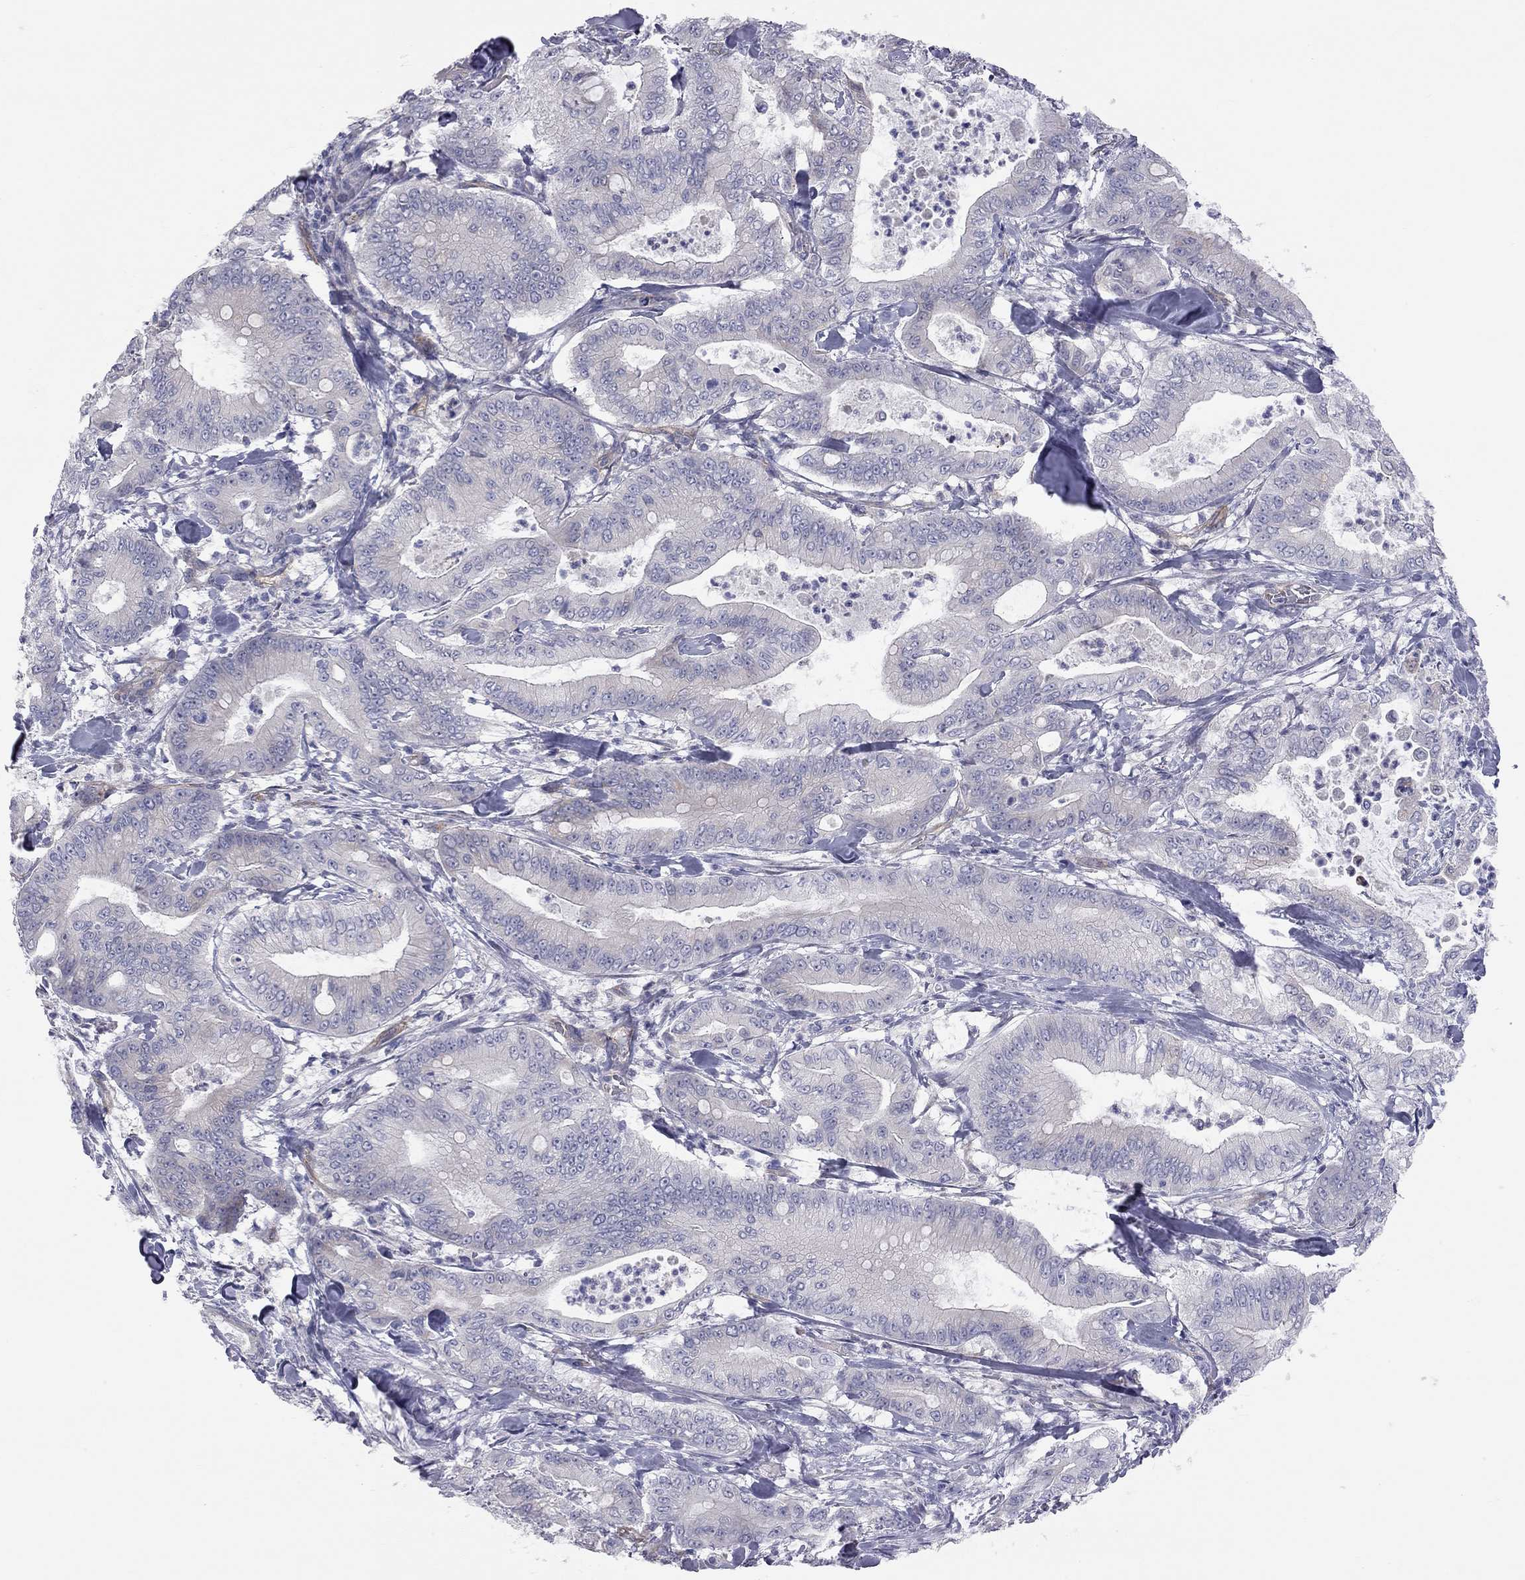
{"staining": {"intensity": "negative", "quantity": "none", "location": "none"}, "tissue": "pancreatic cancer", "cell_type": "Tumor cells", "image_type": "cancer", "snomed": [{"axis": "morphology", "description": "Adenocarcinoma, NOS"}, {"axis": "topography", "description": "Pancreas"}], "caption": "This is an immunohistochemistry histopathology image of human pancreatic cancer. There is no staining in tumor cells.", "gene": "GPRC5B", "patient": {"sex": "male", "age": 71}}